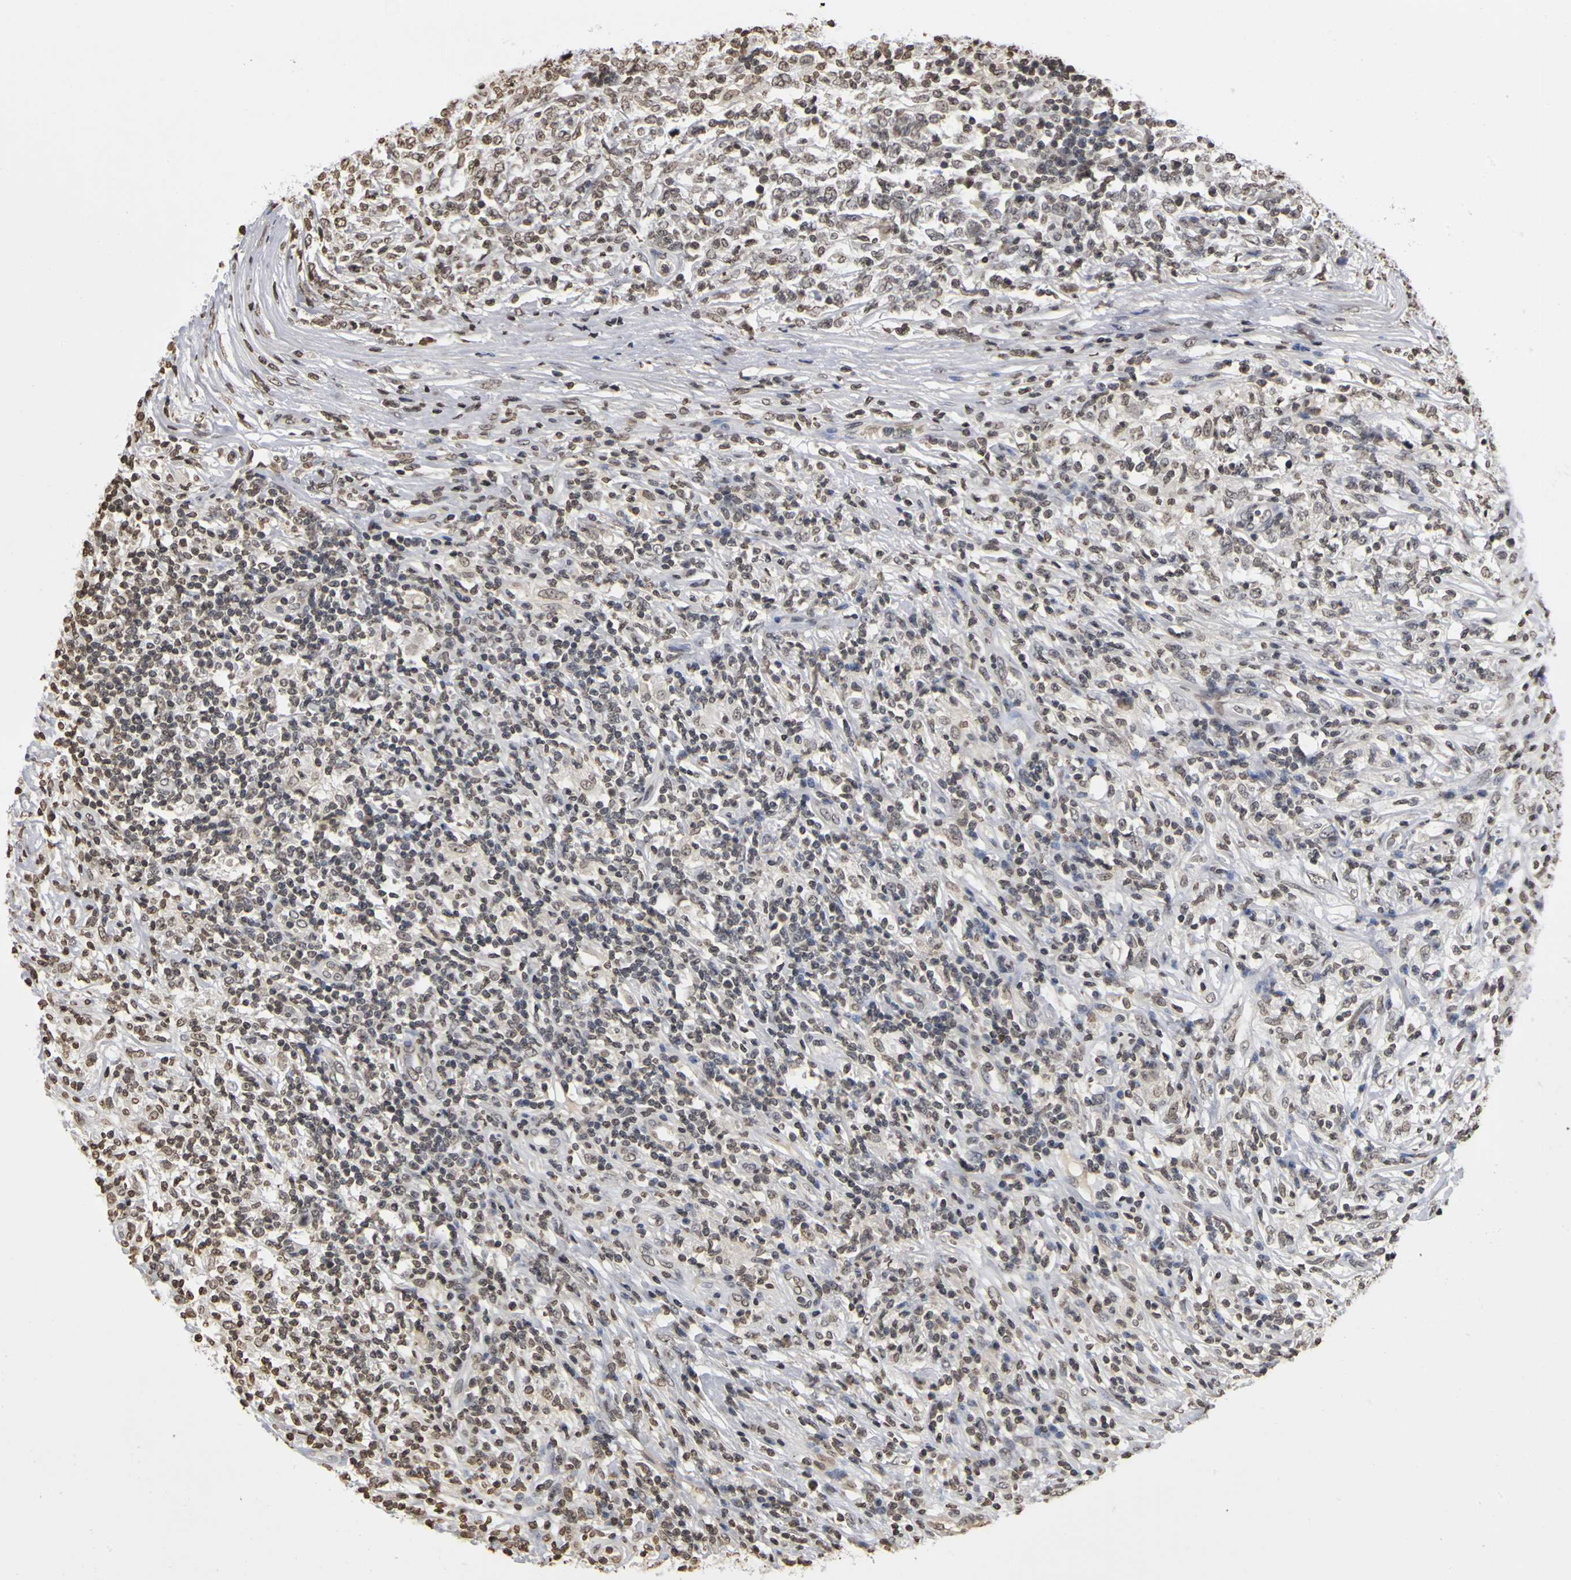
{"staining": {"intensity": "weak", "quantity": "25%-75%", "location": "nuclear"}, "tissue": "lymphoma", "cell_type": "Tumor cells", "image_type": "cancer", "snomed": [{"axis": "morphology", "description": "Malignant lymphoma, non-Hodgkin's type, High grade"}, {"axis": "topography", "description": "Lymph node"}], "caption": "Immunohistochemical staining of human lymphoma exhibits low levels of weak nuclear expression in about 25%-75% of tumor cells.", "gene": "ERCC2", "patient": {"sex": "female", "age": 84}}